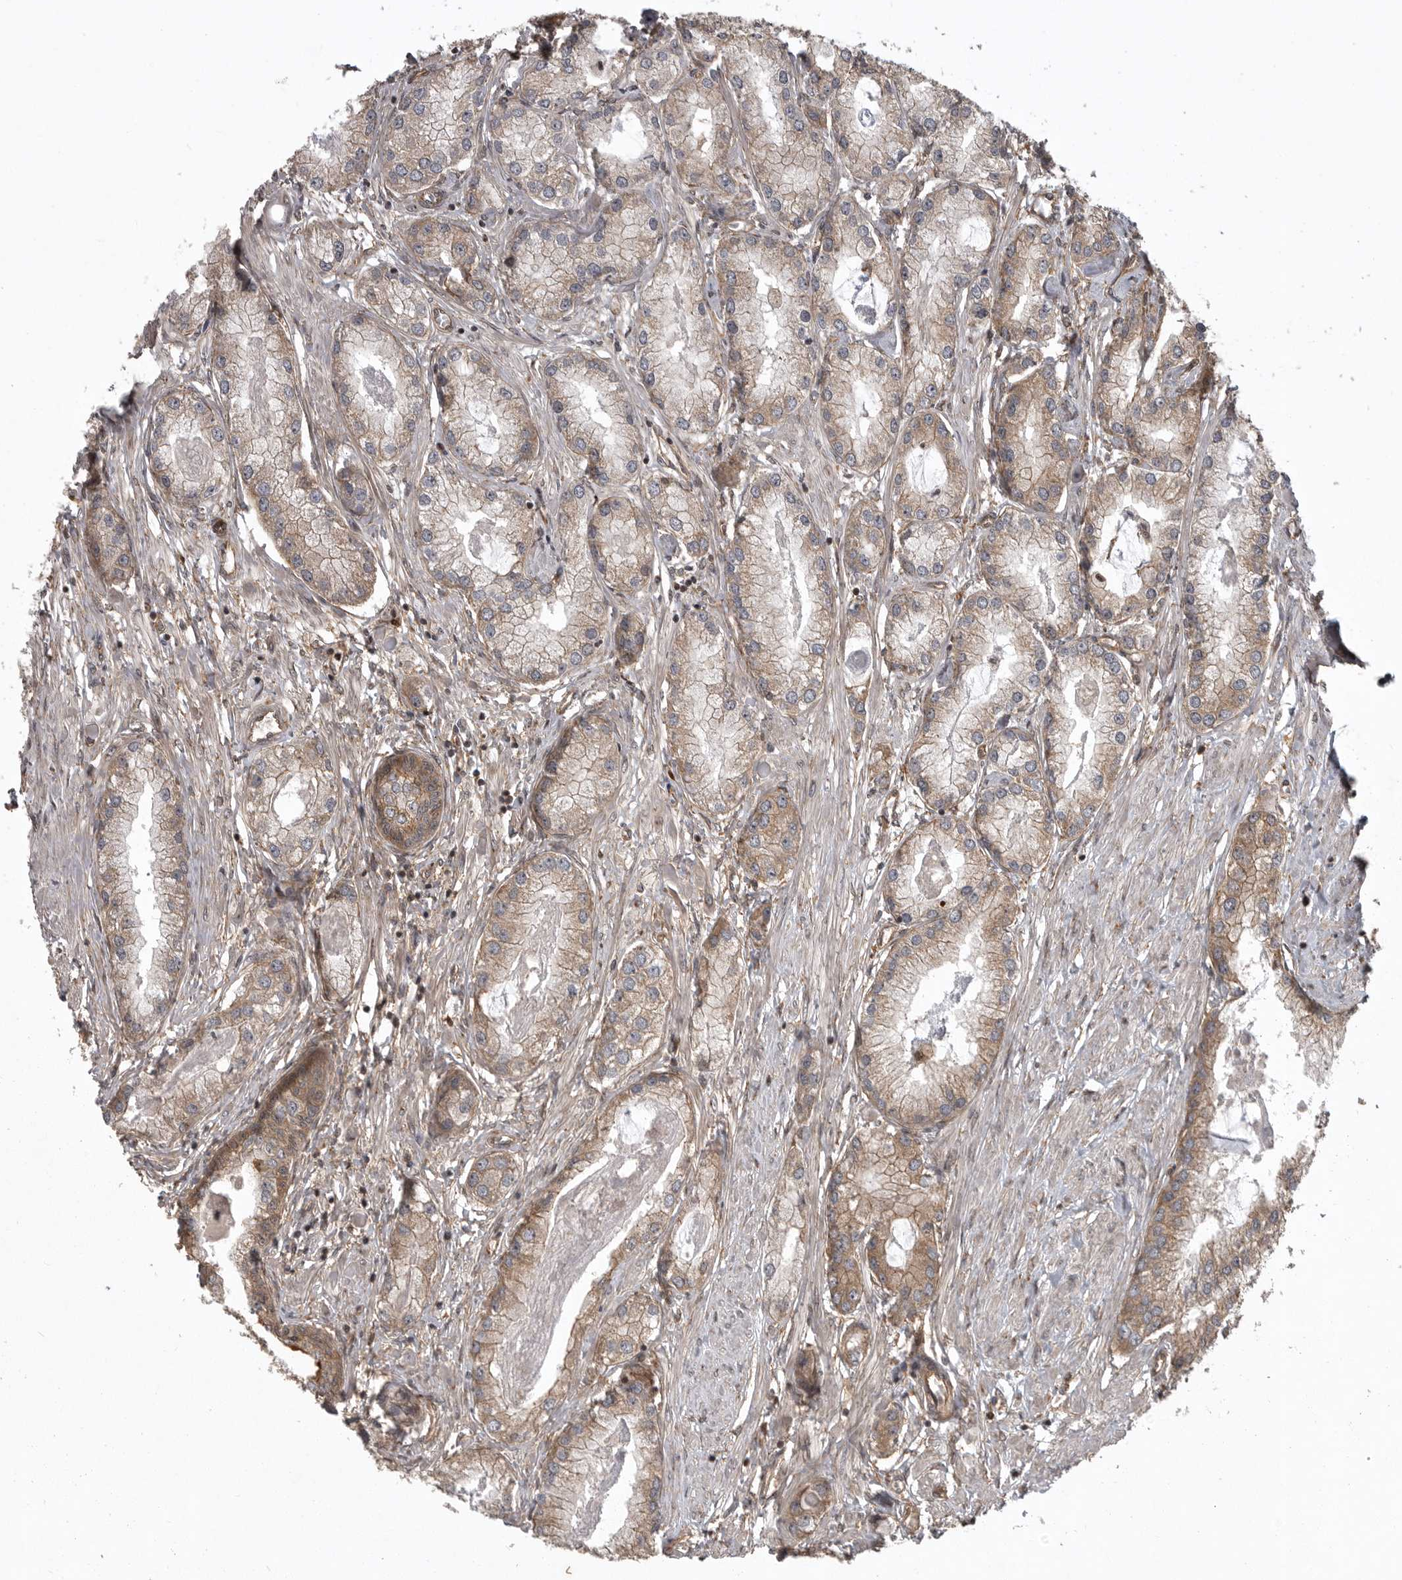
{"staining": {"intensity": "moderate", "quantity": "25%-75%", "location": "cytoplasmic/membranous"}, "tissue": "prostate cancer", "cell_type": "Tumor cells", "image_type": "cancer", "snomed": [{"axis": "morphology", "description": "Adenocarcinoma, Low grade"}, {"axis": "topography", "description": "Prostate"}], "caption": "Prostate cancer (low-grade adenocarcinoma) was stained to show a protein in brown. There is medium levels of moderate cytoplasmic/membranous positivity in about 25%-75% of tumor cells. Nuclei are stained in blue.", "gene": "DNAJC8", "patient": {"sex": "male", "age": 62}}